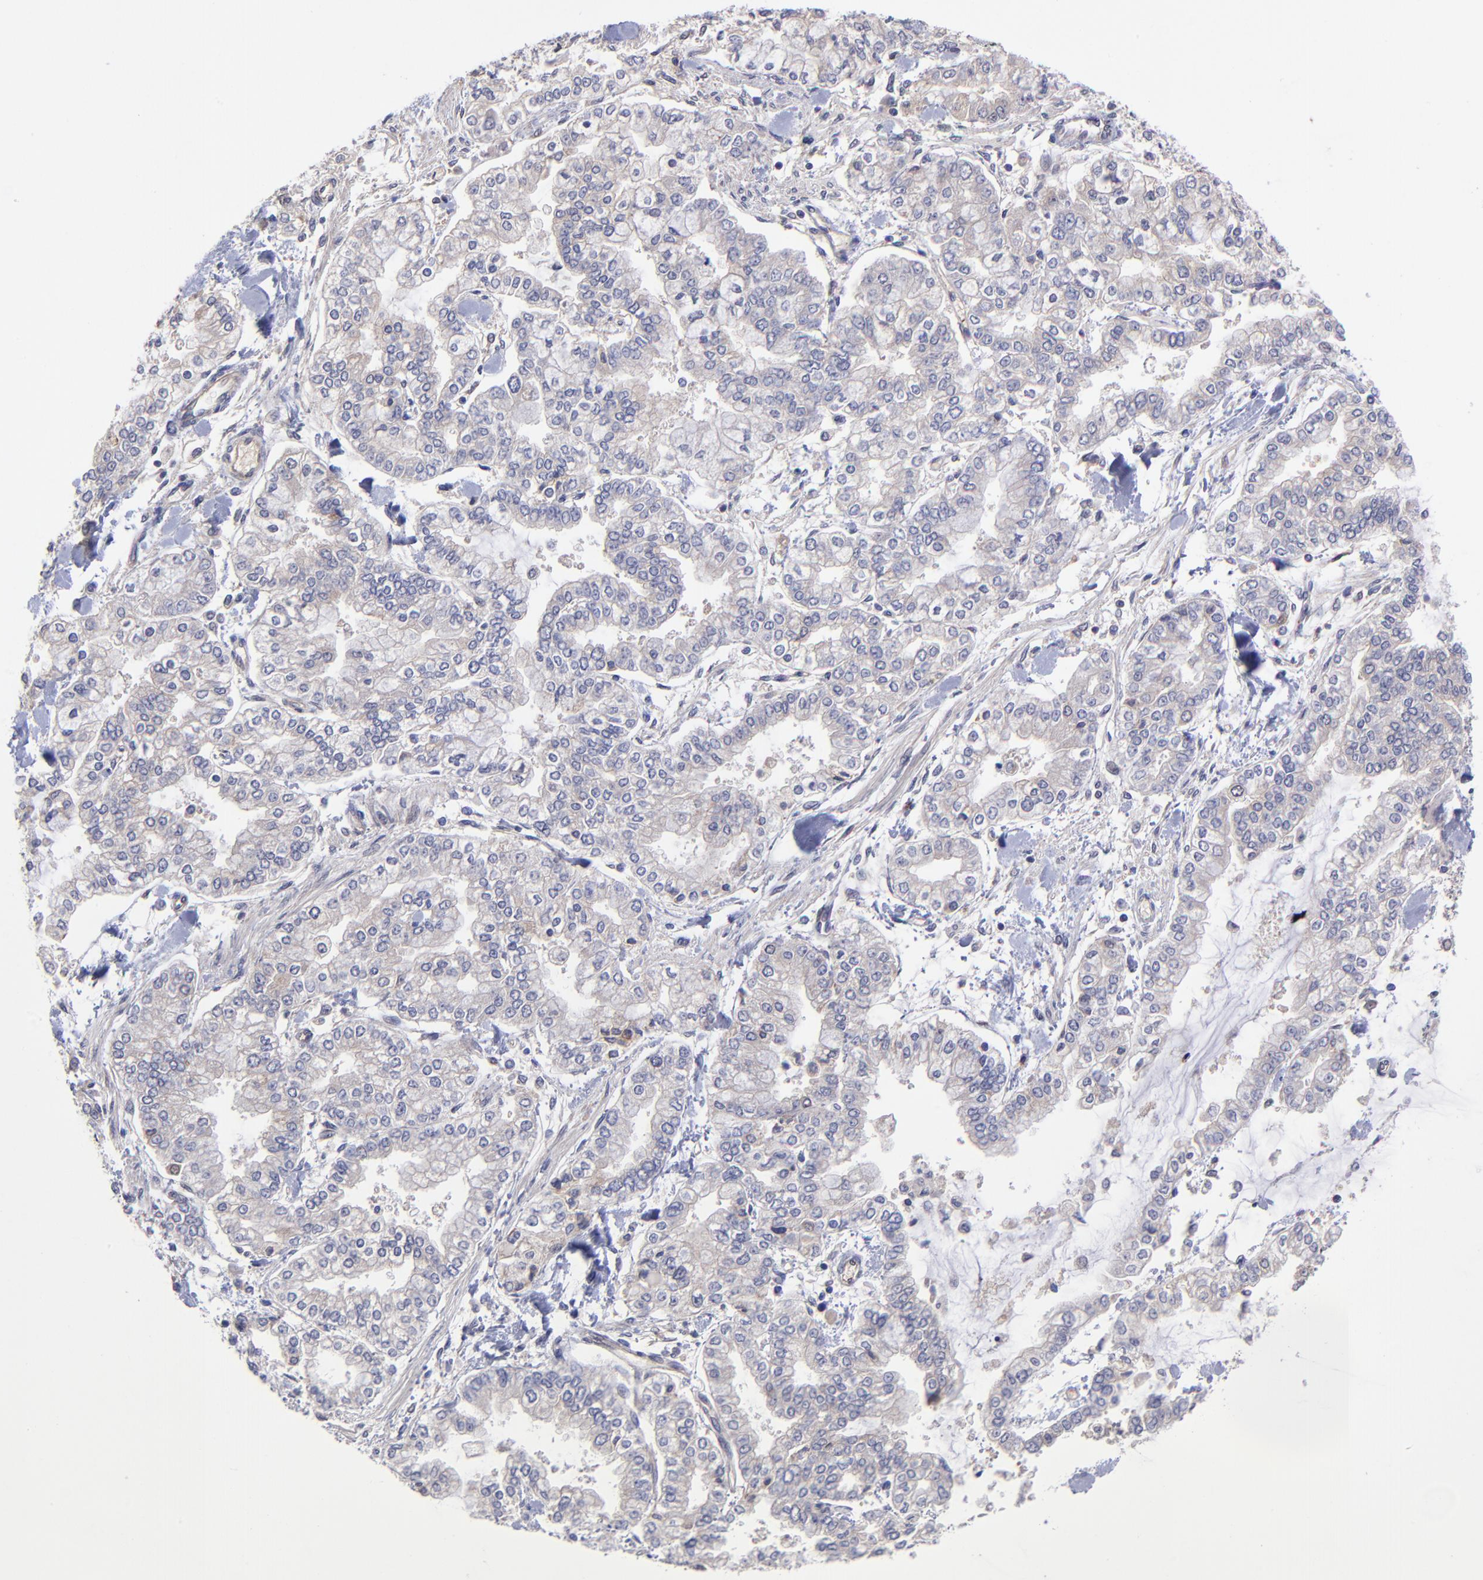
{"staining": {"intensity": "weak", "quantity": "<25%", "location": "cytoplasmic/membranous"}, "tissue": "stomach cancer", "cell_type": "Tumor cells", "image_type": "cancer", "snomed": [{"axis": "morphology", "description": "Normal tissue, NOS"}, {"axis": "morphology", "description": "Adenocarcinoma, NOS"}, {"axis": "topography", "description": "Stomach, upper"}, {"axis": "topography", "description": "Stomach"}], "caption": "The photomicrograph exhibits no significant positivity in tumor cells of adenocarcinoma (stomach).", "gene": "UBE2H", "patient": {"sex": "male", "age": 76}}